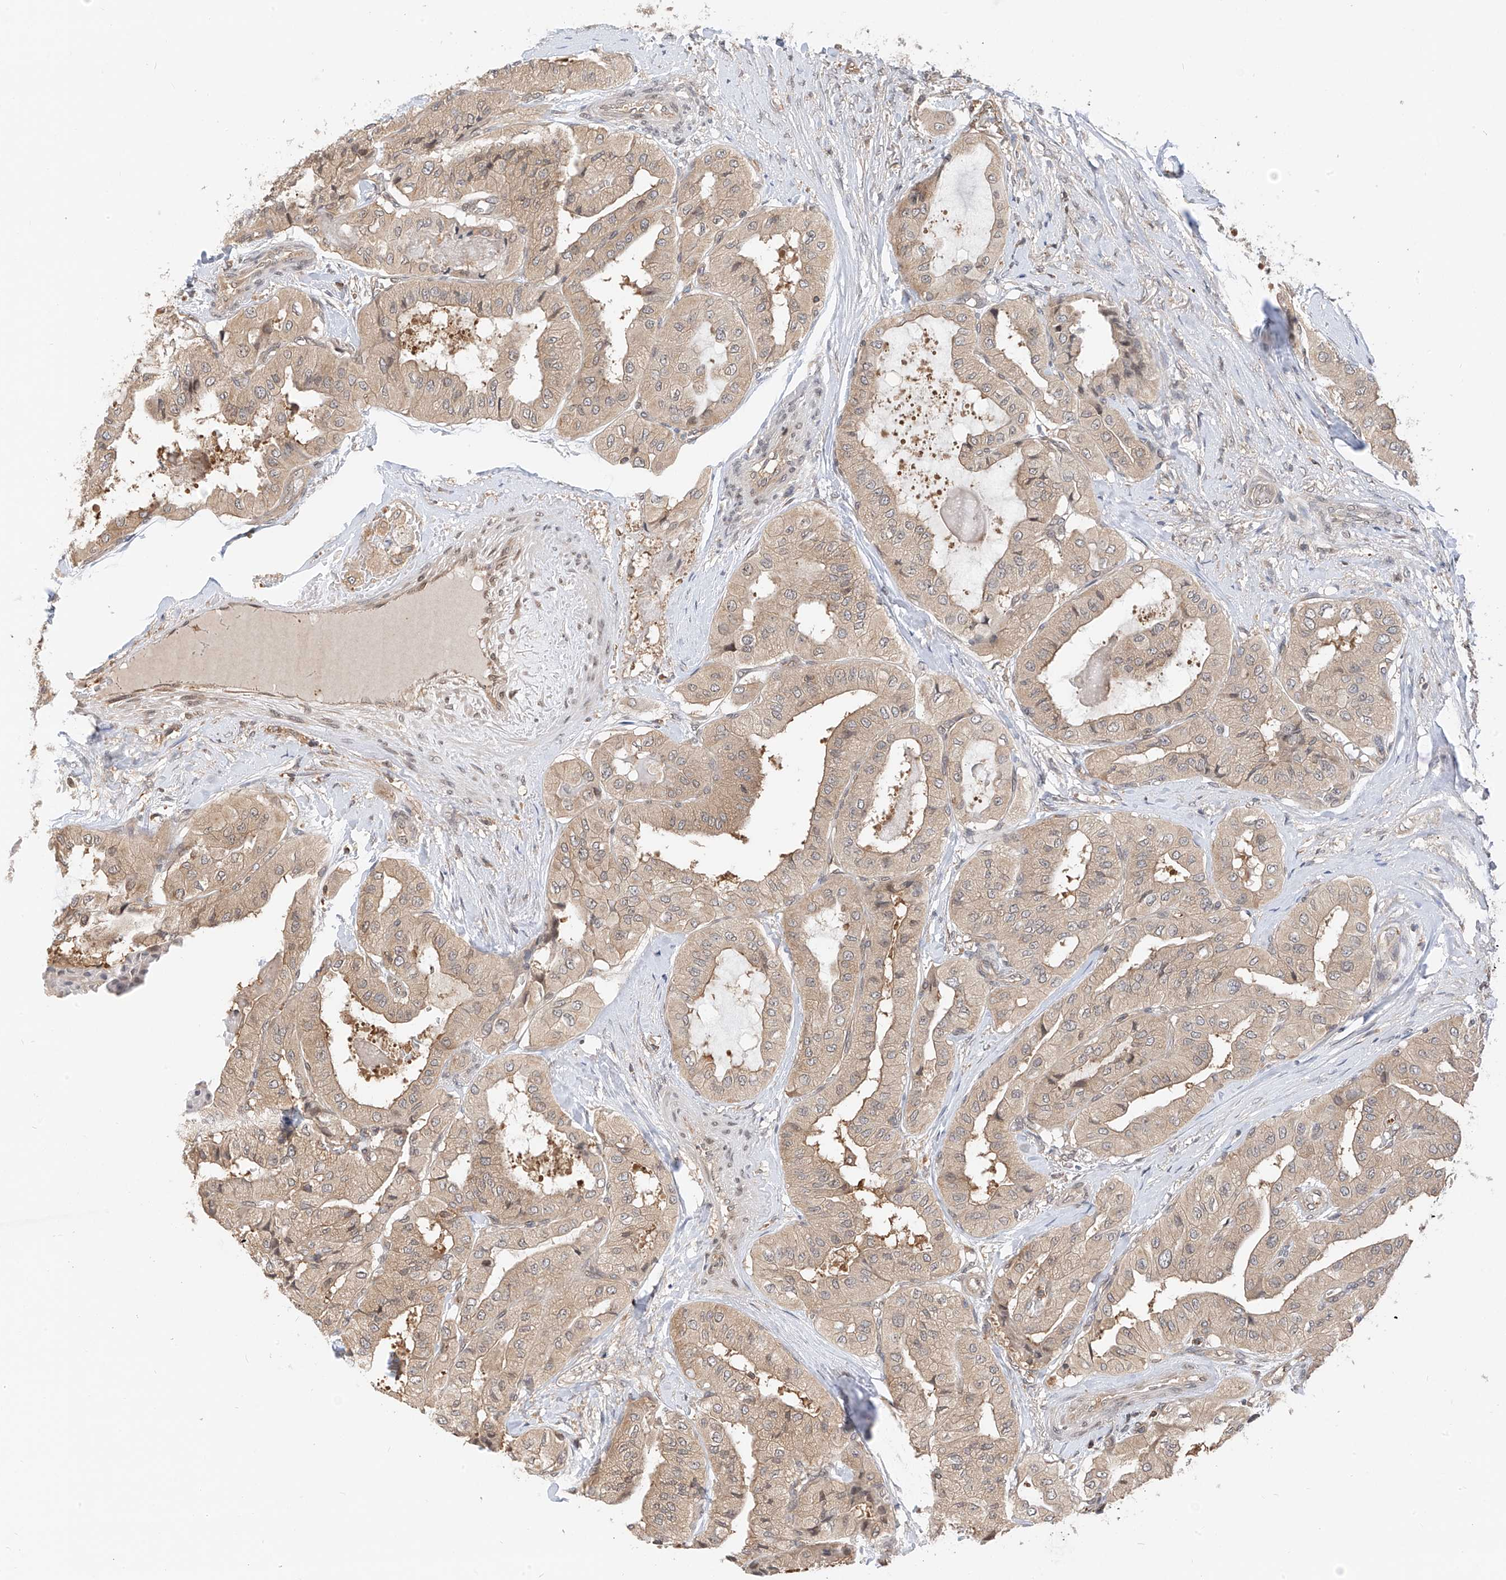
{"staining": {"intensity": "moderate", "quantity": ">75%", "location": "cytoplasmic/membranous"}, "tissue": "thyroid cancer", "cell_type": "Tumor cells", "image_type": "cancer", "snomed": [{"axis": "morphology", "description": "Papillary adenocarcinoma, NOS"}, {"axis": "topography", "description": "Thyroid gland"}], "caption": "Tumor cells show moderate cytoplasmic/membranous staining in approximately >75% of cells in thyroid cancer (papillary adenocarcinoma). (DAB IHC with brightfield microscopy, high magnification).", "gene": "PPA2", "patient": {"sex": "female", "age": 59}}